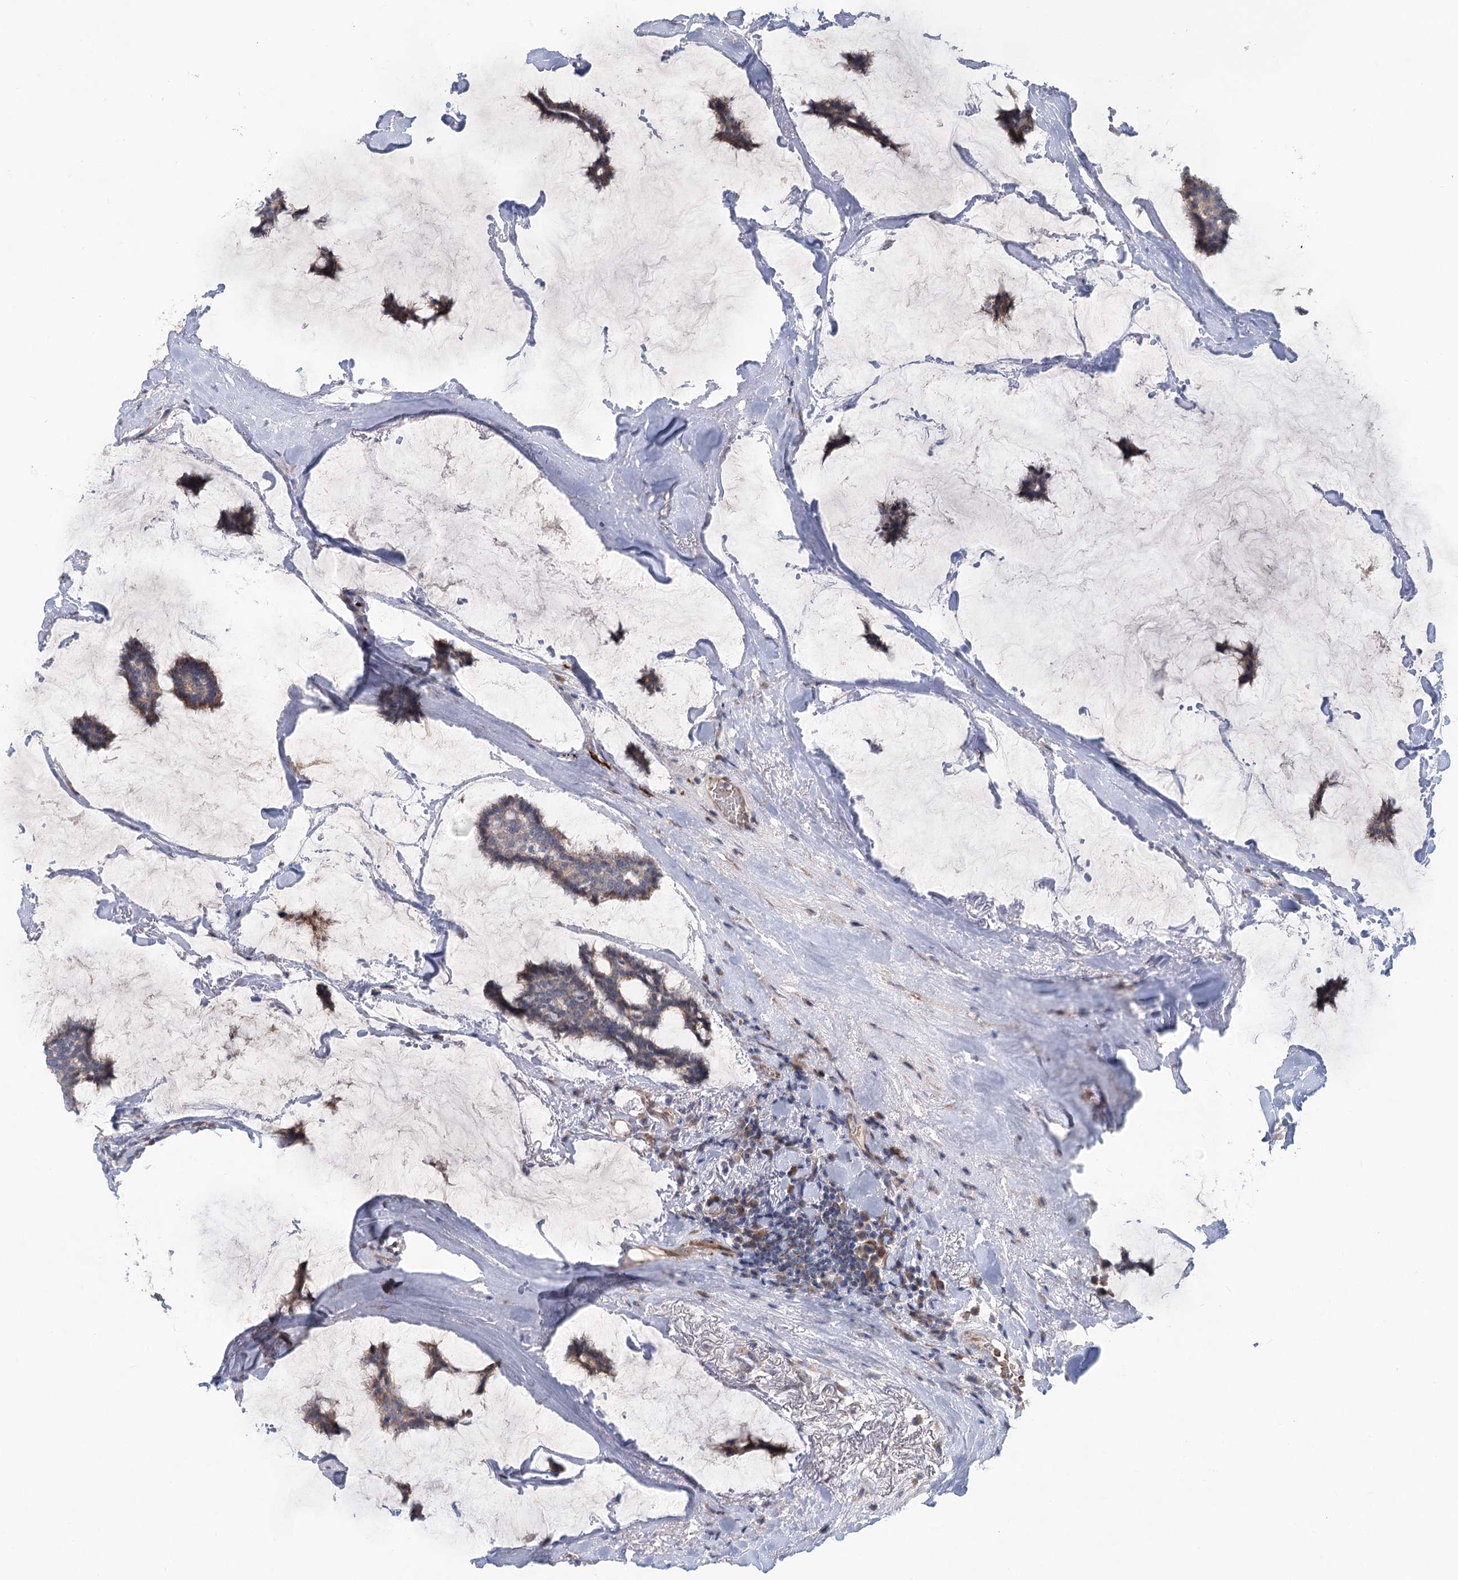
{"staining": {"intensity": "weak", "quantity": ">75%", "location": "cytoplasmic/membranous"}, "tissue": "breast cancer", "cell_type": "Tumor cells", "image_type": "cancer", "snomed": [{"axis": "morphology", "description": "Duct carcinoma"}, {"axis": "topography", "description": "Breast"}], "caption": "Approximately >75% of tumor cells in human breast cancer (infiltrating ductal carcinoma) demonstrate weak cytoplasmic/membranous protein positivity as visualized by brown immunohistochemical staining.", "gene": "CIB4", "patient": {"sex": "female", "age": 93}}